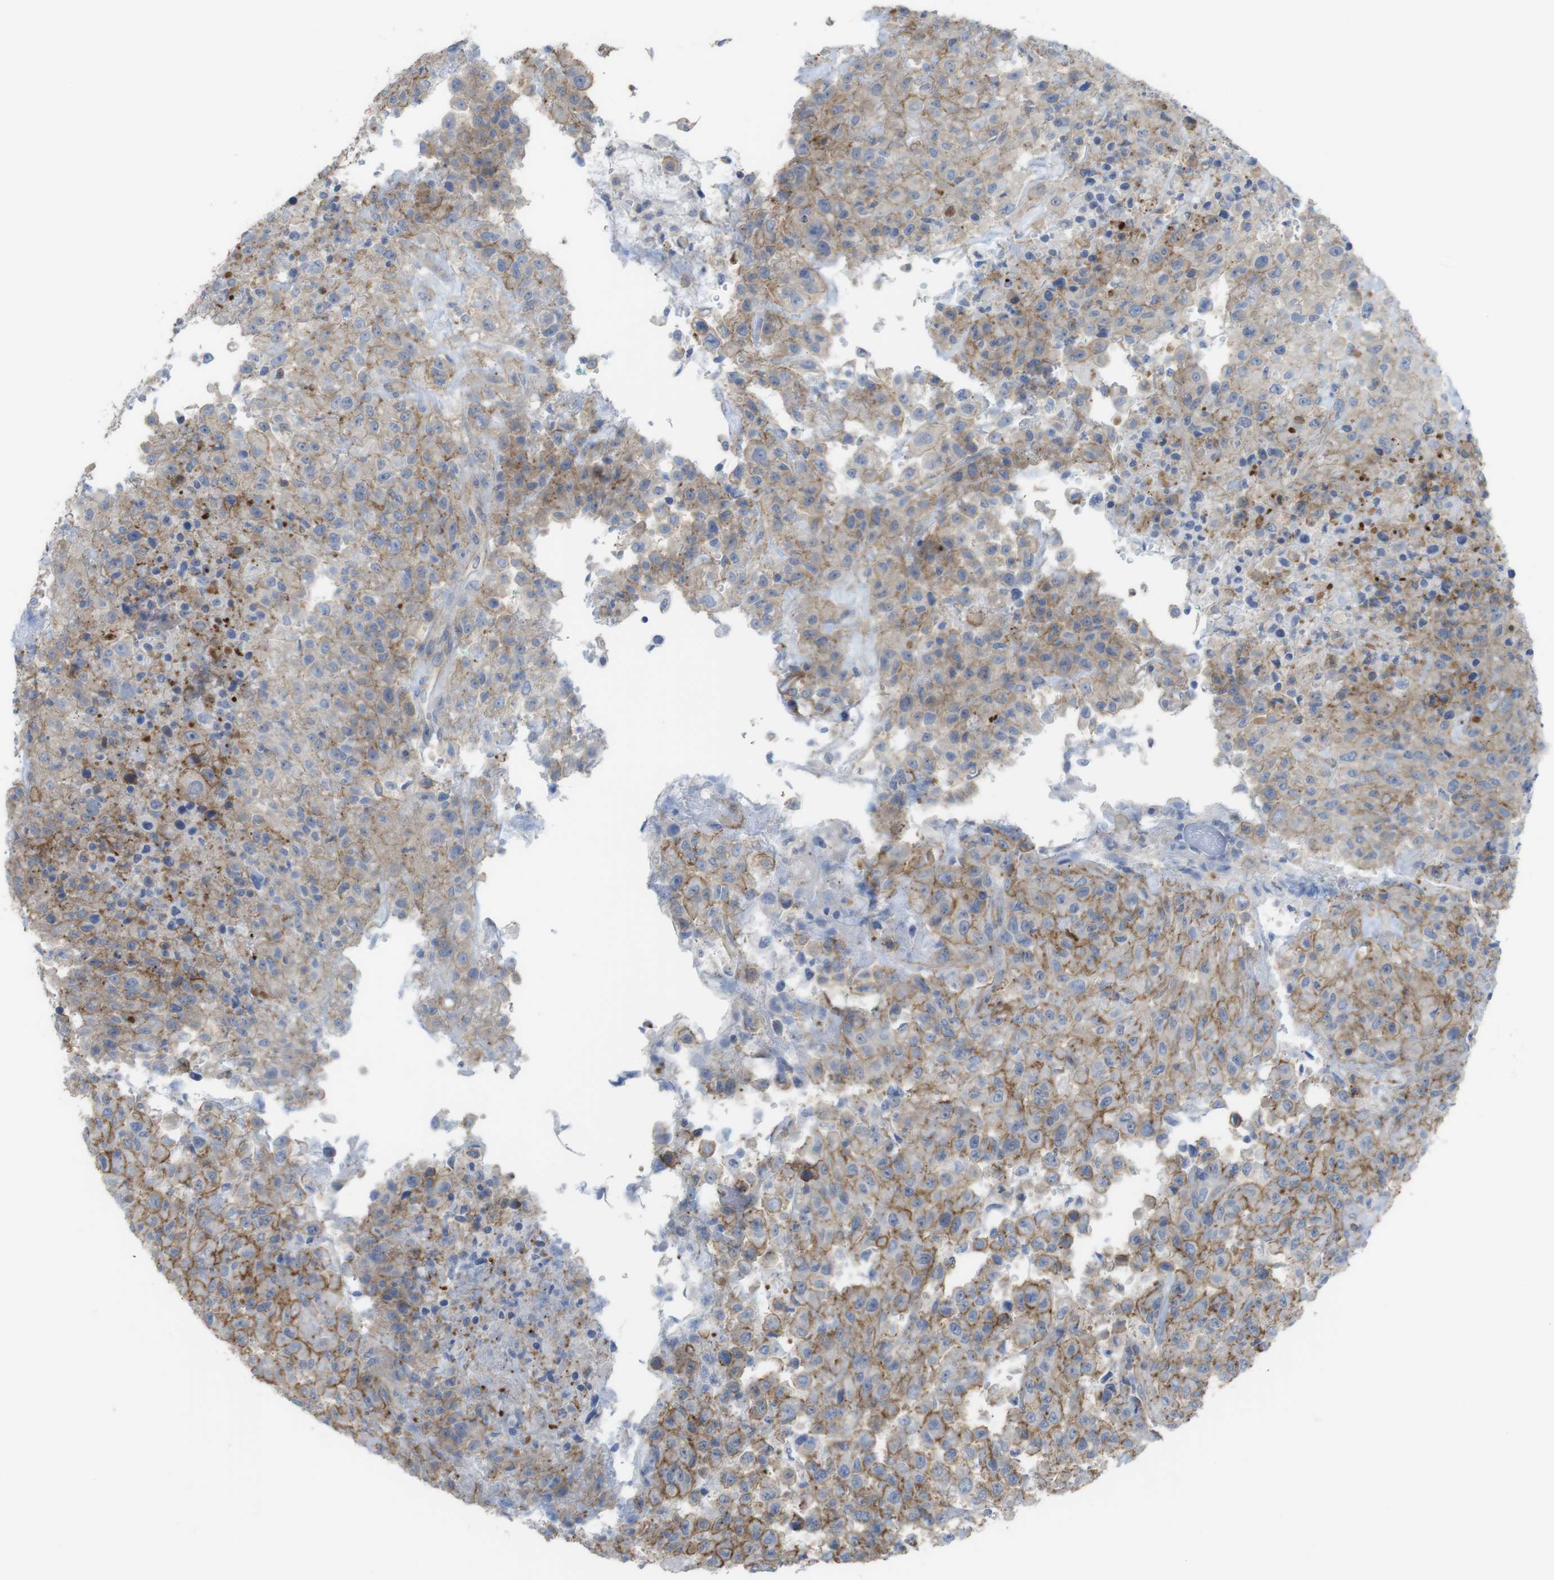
{"staining": {"intensity": "moderate", "quantity": ">75%", "location": "cytoplasmic/membranous"}, "tissue": "urothelial cancer", "cell_type": "Tumor cells", "image_type": "cancer", "snomed": [{"axis": "morphology", "description": "Urothelial carcinoma, High grade"}, {"axis": "topography", "description": "Urinary bladder"}], "caption": "IHC of human urothelial cancer demonstrates medium levels of moderate cytoplasmic/membranous expression in approximately >75% of tumor cells. (Stains: DAB in brown, nuclei in blue, Microscopy: brightfield microscopy at high magnification).", "gene": "PREX2", "patient": {"sex": "male", "age": 46}}